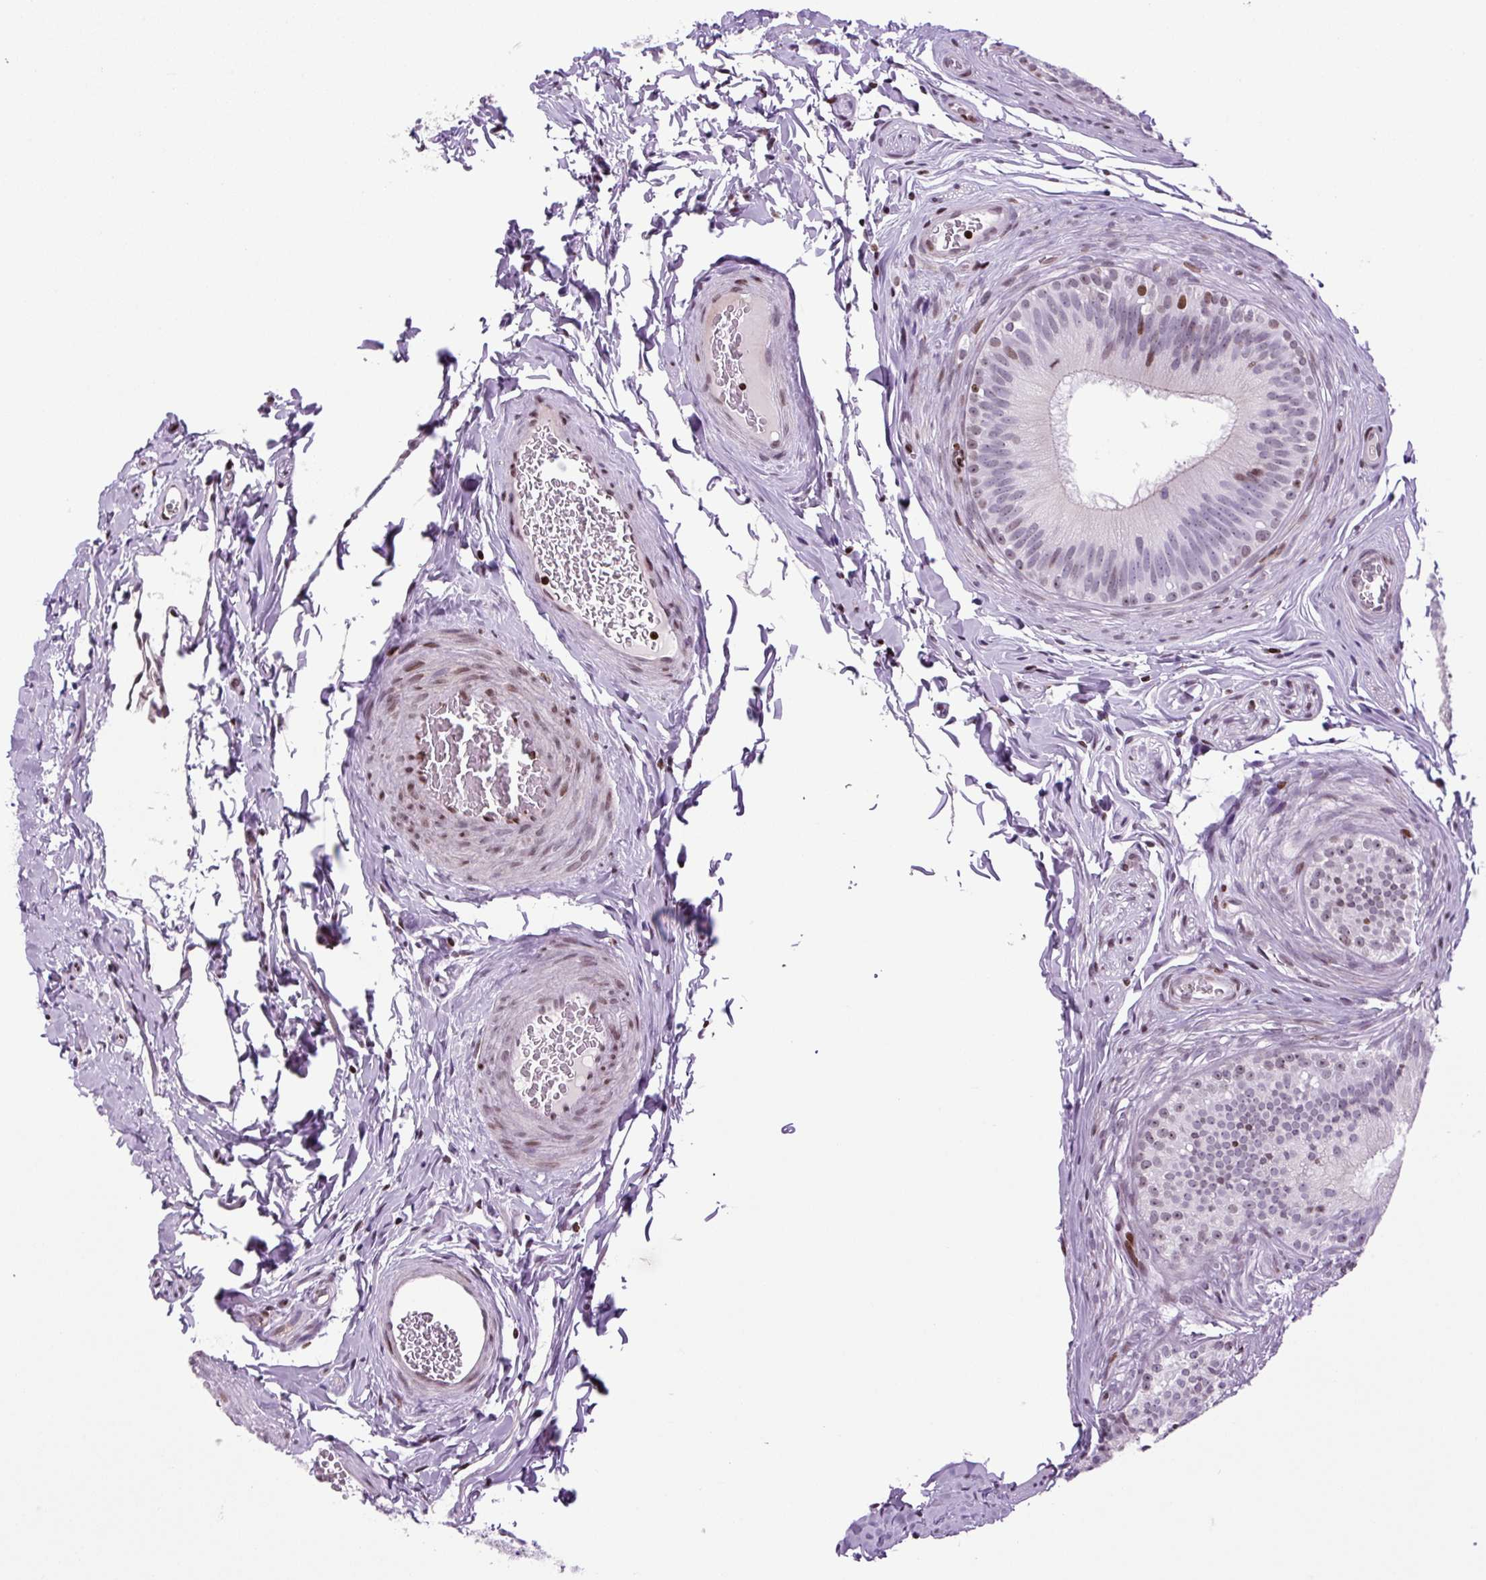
{"staining": {"intensity": "weak", "quantity": "25%-75%", "location": "nuclear"}, "tissue": "epididymis", "cell_type": "Glandular cells", "image_type": "normal", "snomed": [{"axis": "morphology", "description": "Normal tissue, NOS"}, {"axis": "topography", "description": "Epididymis"}], "caption": "Brown immunohistochemical staining in unremarkable epididymis exhibits weak nuclear staining in about 25%-75% of glandular cells.", "gene": "H1", "patient": {"sex": "male", "age": 24}}